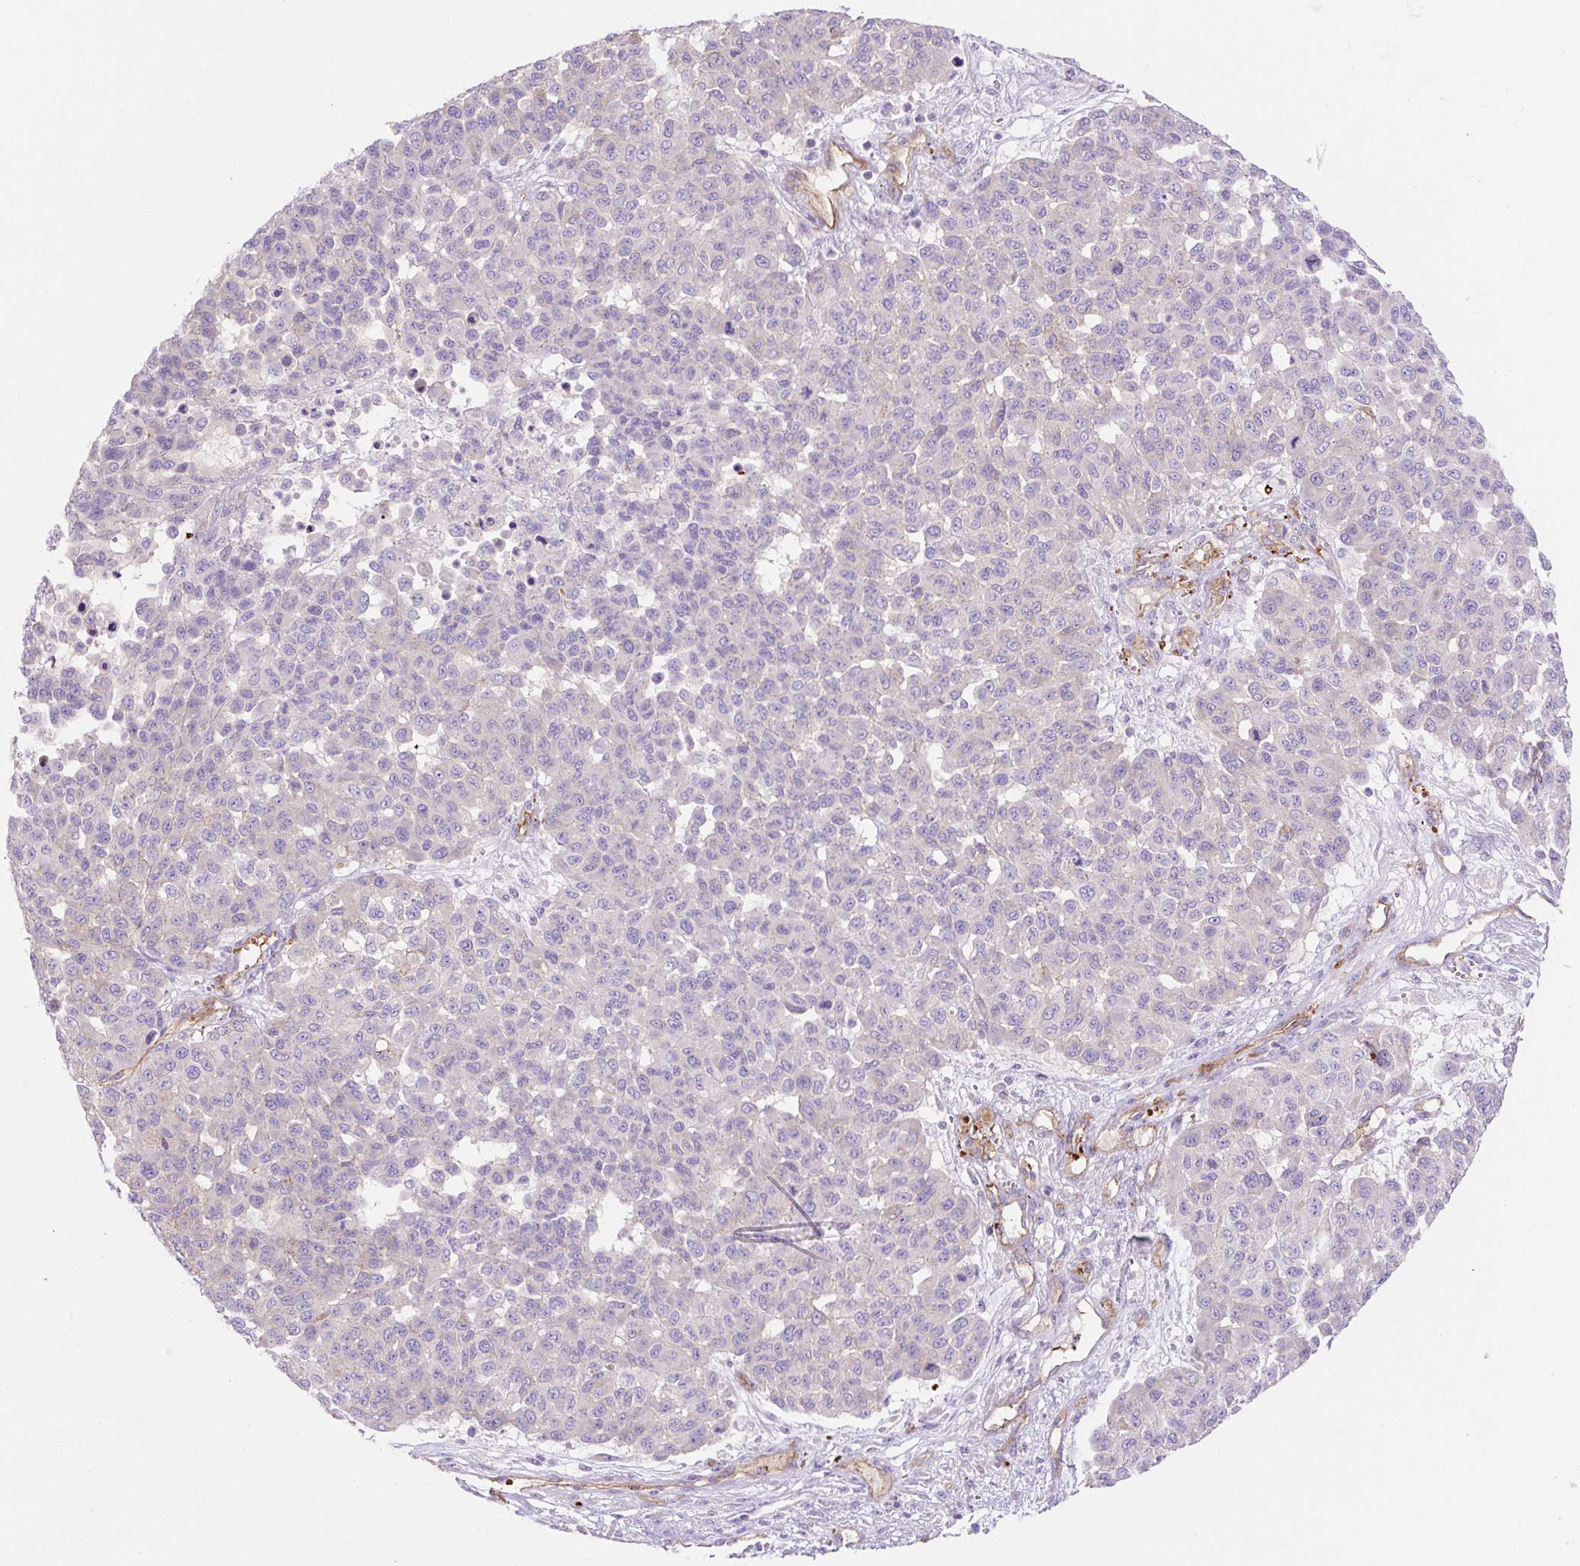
{"staining": {"intensity": "negative", "quantity": "none", "location": "none"}, "tissue": "melanoma", "cell_type": "Tumor cells", "image_type": "cancer", "snomed": [{"axis": "morphology", "description": "Malignant melanoma, NOS"}, {"axis": "topography", "description": "Skin"}], "caption": "The image demonstrates no staining of tumor cells in melanoma.", "gene": "HIP1R", "patient": {"sex": "male", "age": 62}}